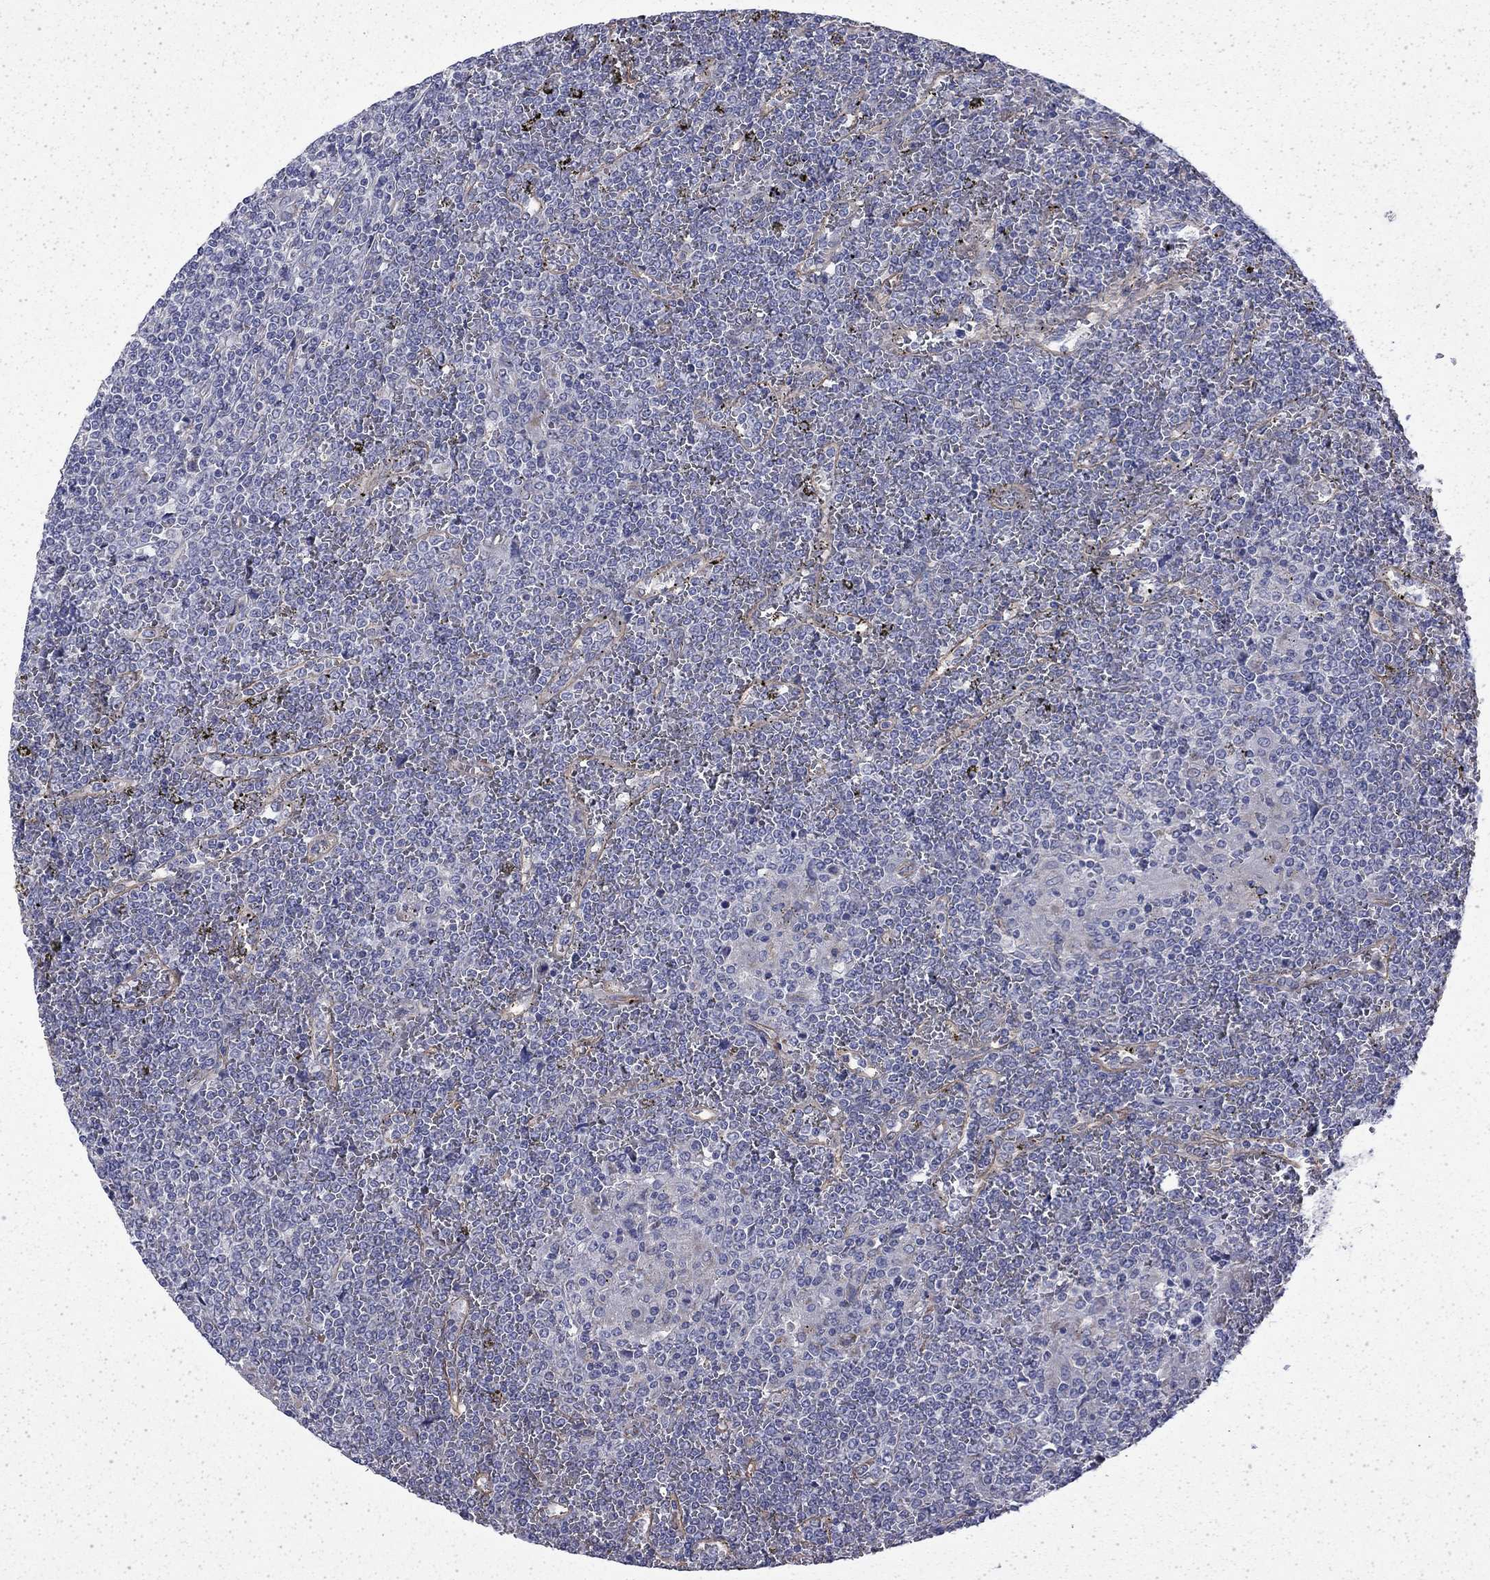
{"staining": {"intensity": "negative", "quantity": "none", "location": "none"}, "tissue": "lymphoma", "cell_type": "Tumor cells", "image_type": "cancer", "snomed": [{"axis": "morphology", "description": "Malignant lymphoma, non-Hodgkin's type, Low grade"}, {"axis": "topography", "description": "Spleen"}], "caption": "High power microscopy histopathology image of an IHC micrograph of lymphoma, revealing no significant expression in tumor cells.", "gene": "DTNA", "patient": {"sex": "female", "age": 19}}